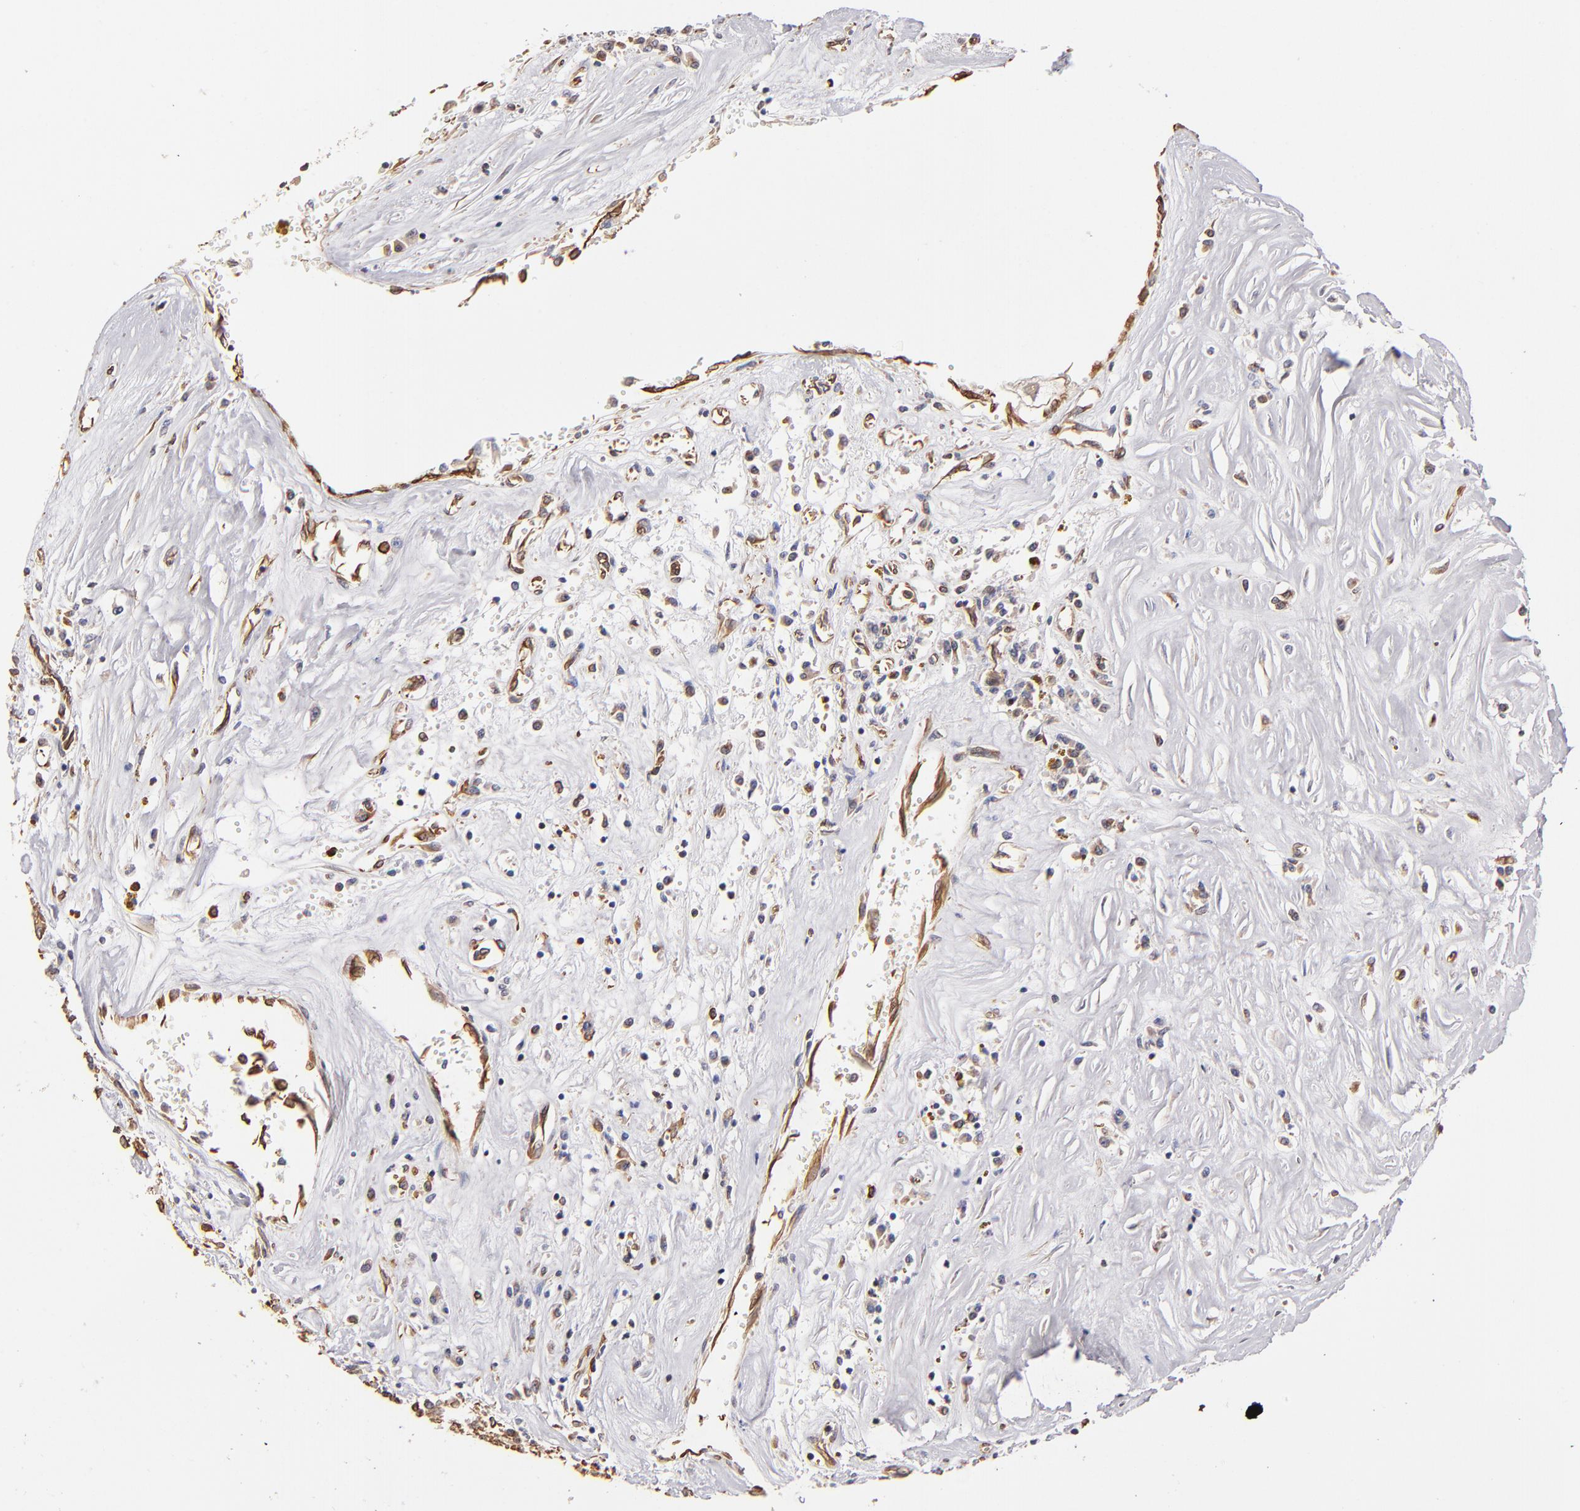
{"staining": {"intensity": "weak", "quantity": ">75%", "location": "cytoplasmic/membranous"}, "tissue": "renal cancer", "cell_type": "Tumor cells", "image_type": "cancer", "snomed": [{"axis": "morphology", "description": "Adenocarcinoma, NOS"}, {"axis": "topography", "description": "Kidney"}], "caption": "Brown immunohistochemical staining in human renal cancer displays weak cytoplasmic/membranous staining in about >75% of tumor cells.", "gene": "ABCC1", "patient": {"sex": "male", "age": 78}}